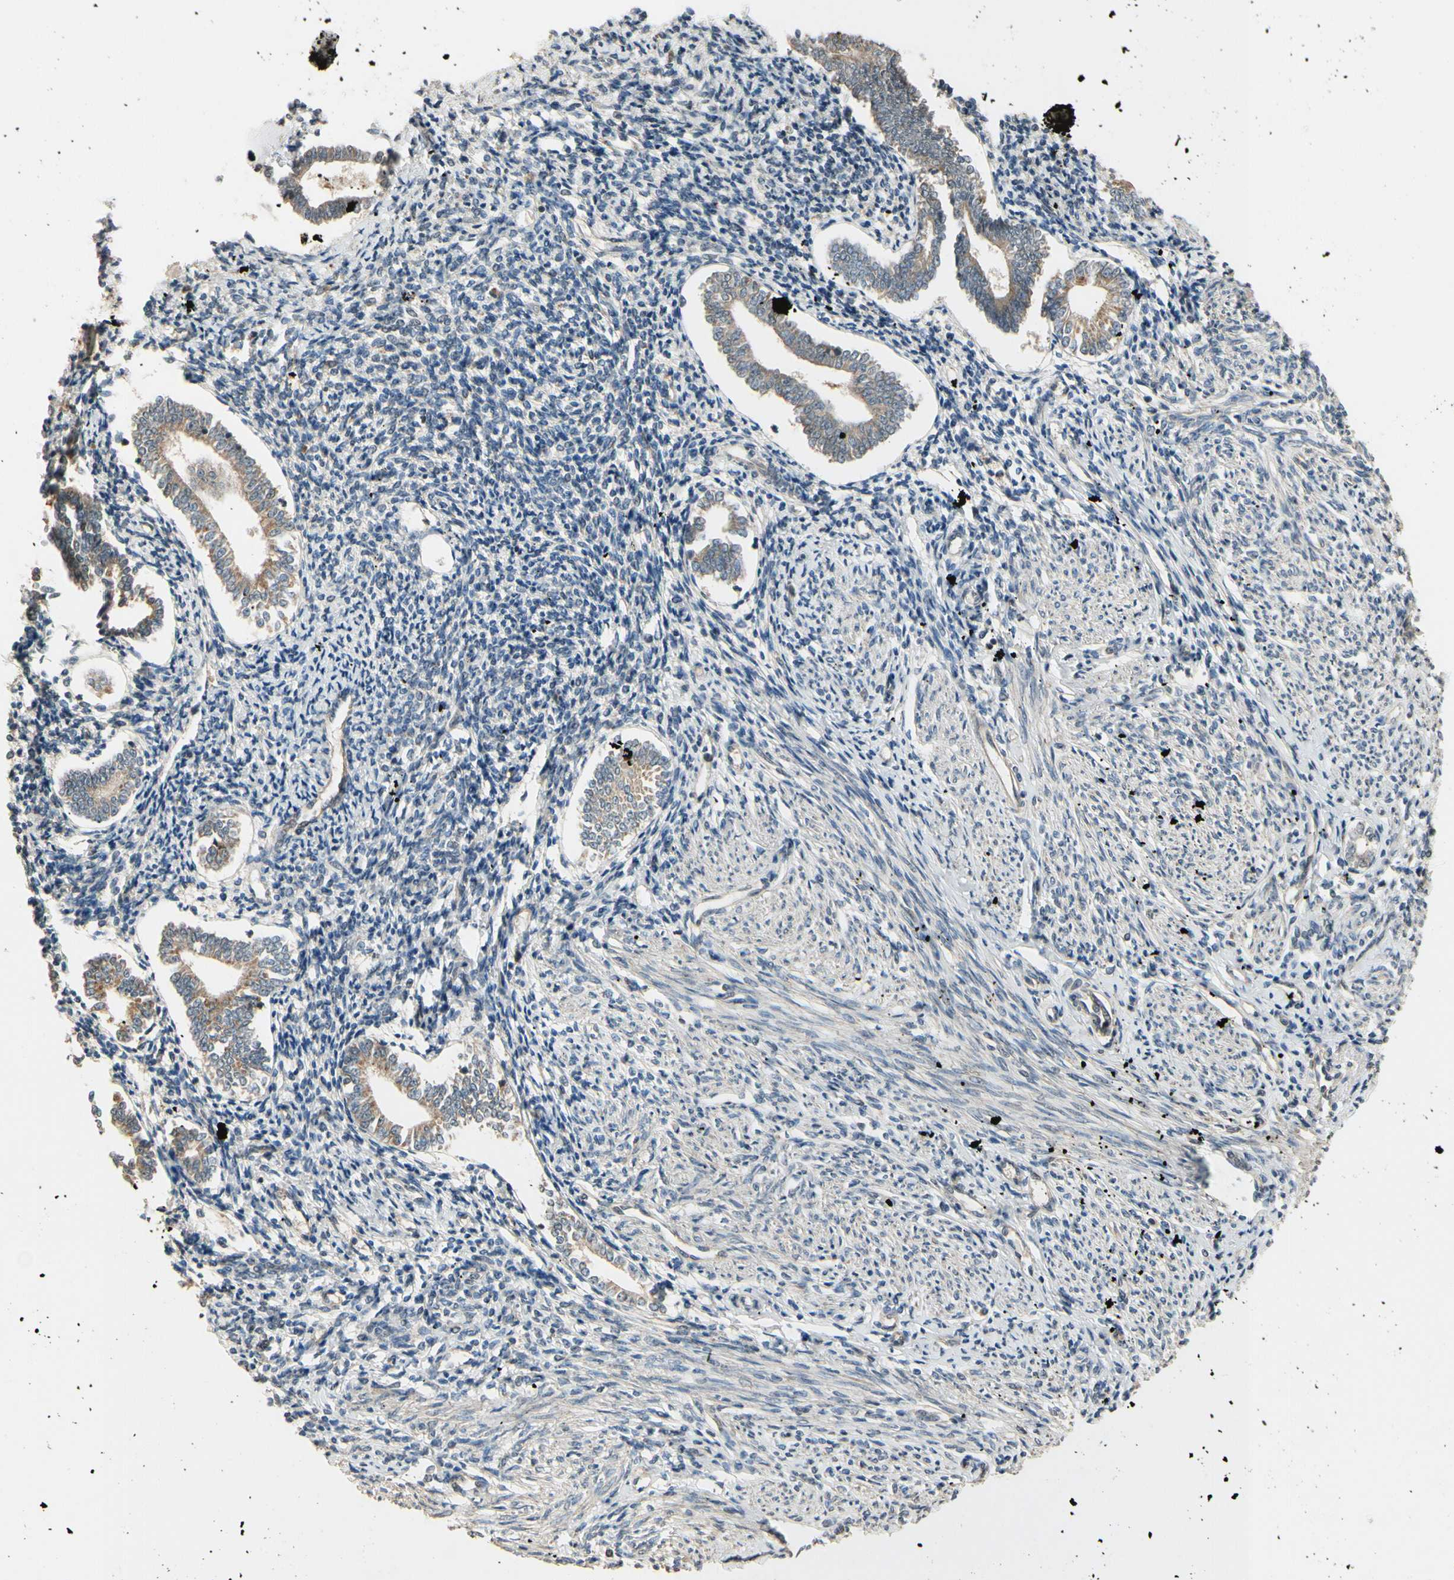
{"staining": {"intensity": "moderate", "quantity": "25%-75%", "location": "cytoplasmic/membranous,nuclear"}, "tissue": "endometrium", "cell_type": "Cells in endometrial stroma", "image_type": "normal", "snomed": [{"axis": "morphology", "description": "Normal tissue, NOS"}, {"axis": "topography", "description": "Endometrium"}], "caption": "Approximately 25%-75% of cells in endometrial stroma in normal endometrium exhibit moderate cytoplasmic/membranous,nuclear protein staining as visualized by brown immunohistochemical staining.", "gene": "TMEM230", "patient": {"sex": "female", "age": 71}}